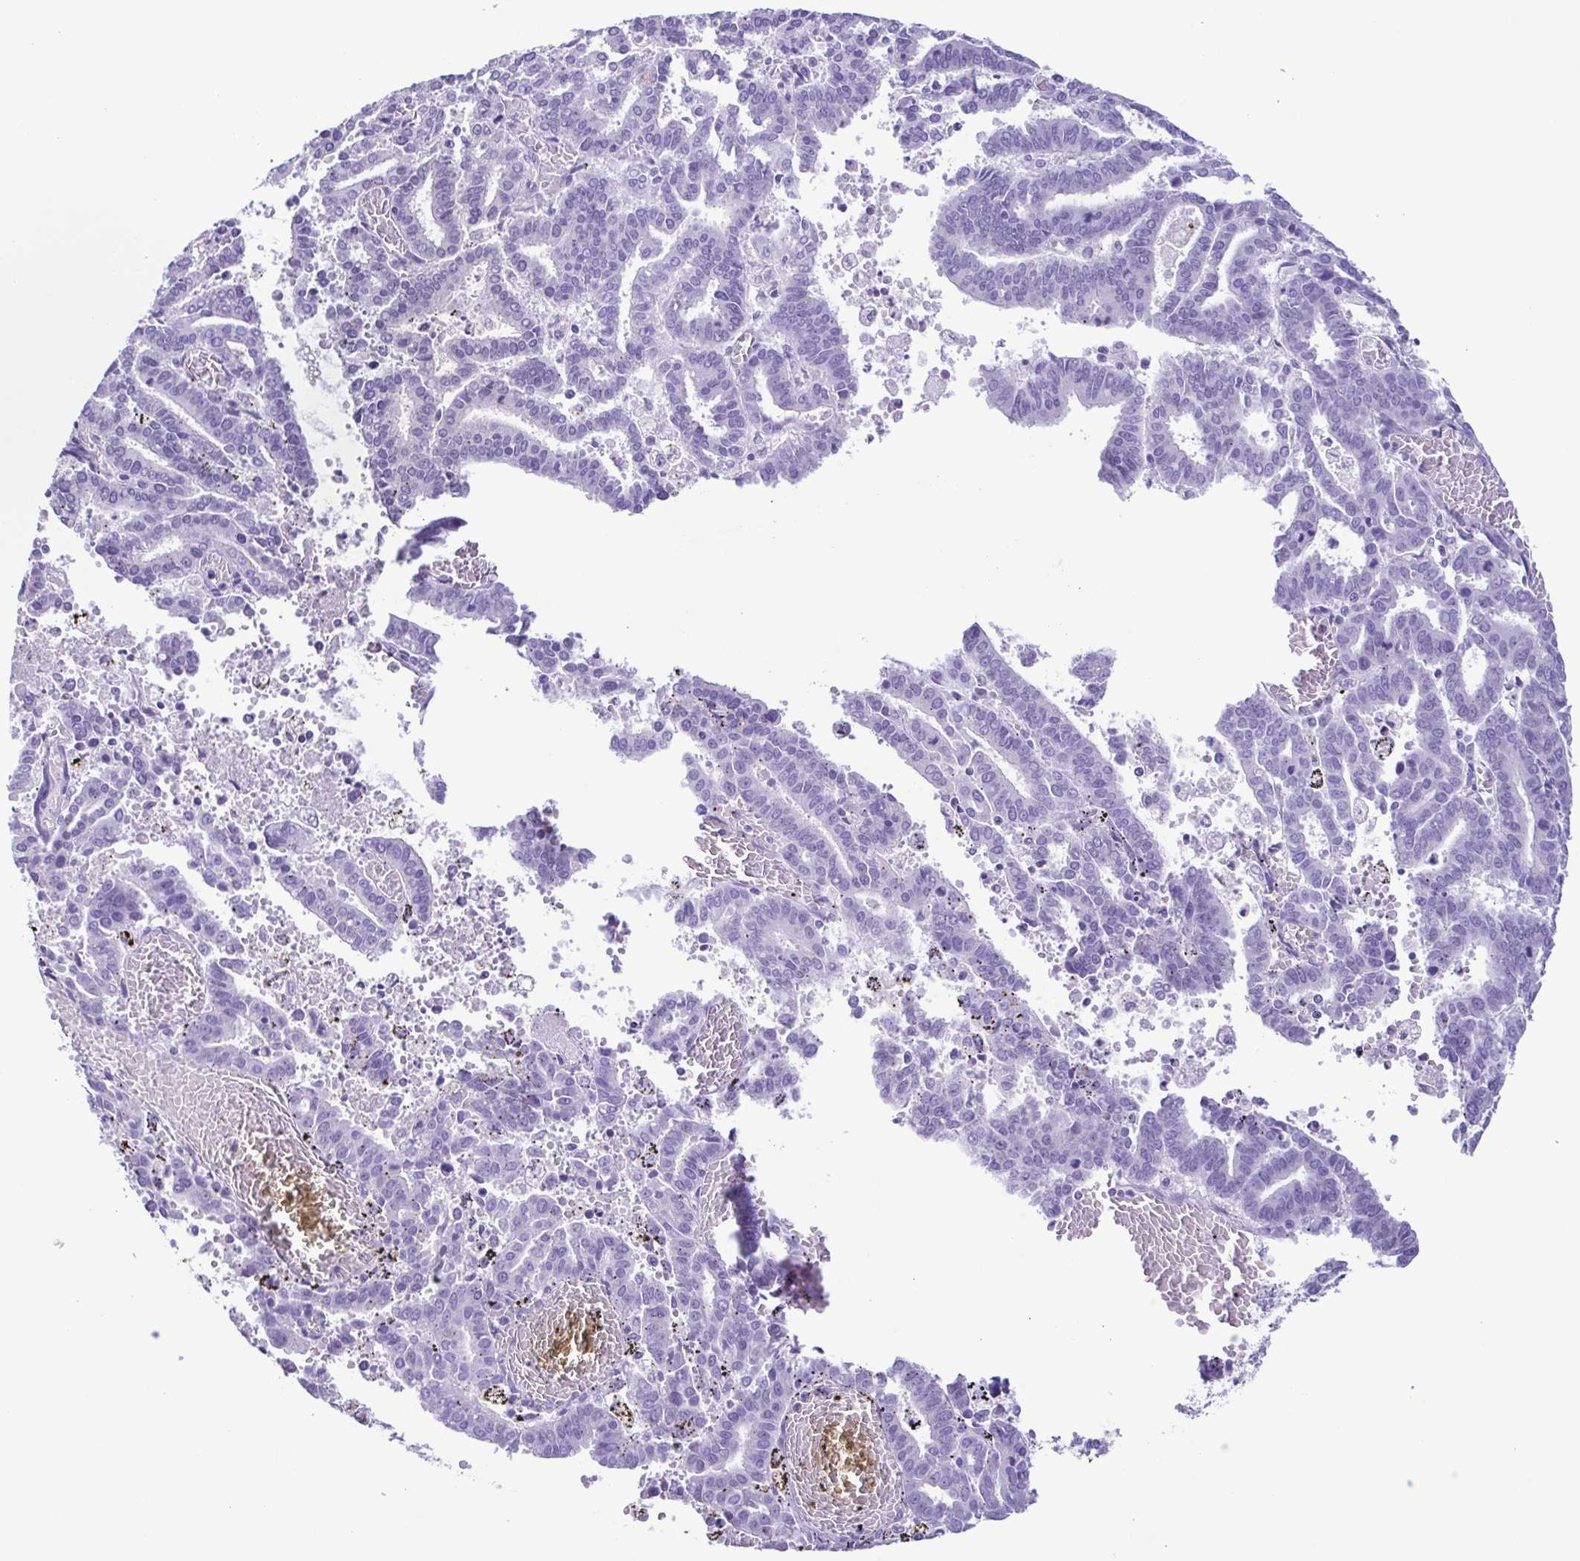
{"staining": {"intensity": "negative", "quantity": "none", "location": "none"}, "tissue": "endometrial cancer", "cell_type": "Tumor cells", "image_type": "cancer", "snomed": [{"axis": "morphology", "description": "Adenocarcinoma, NOS"}, {"axis": "topography", "description": "Uterus"}], "caption": "An immunohistochemistry micrograph of endometrial adenocarcinoma is shown. There is no staining in tumor cells of endometrial adenocarcinoma.", "gene": "OVGP1", "patient": {"sex": "female", "age": 83}}